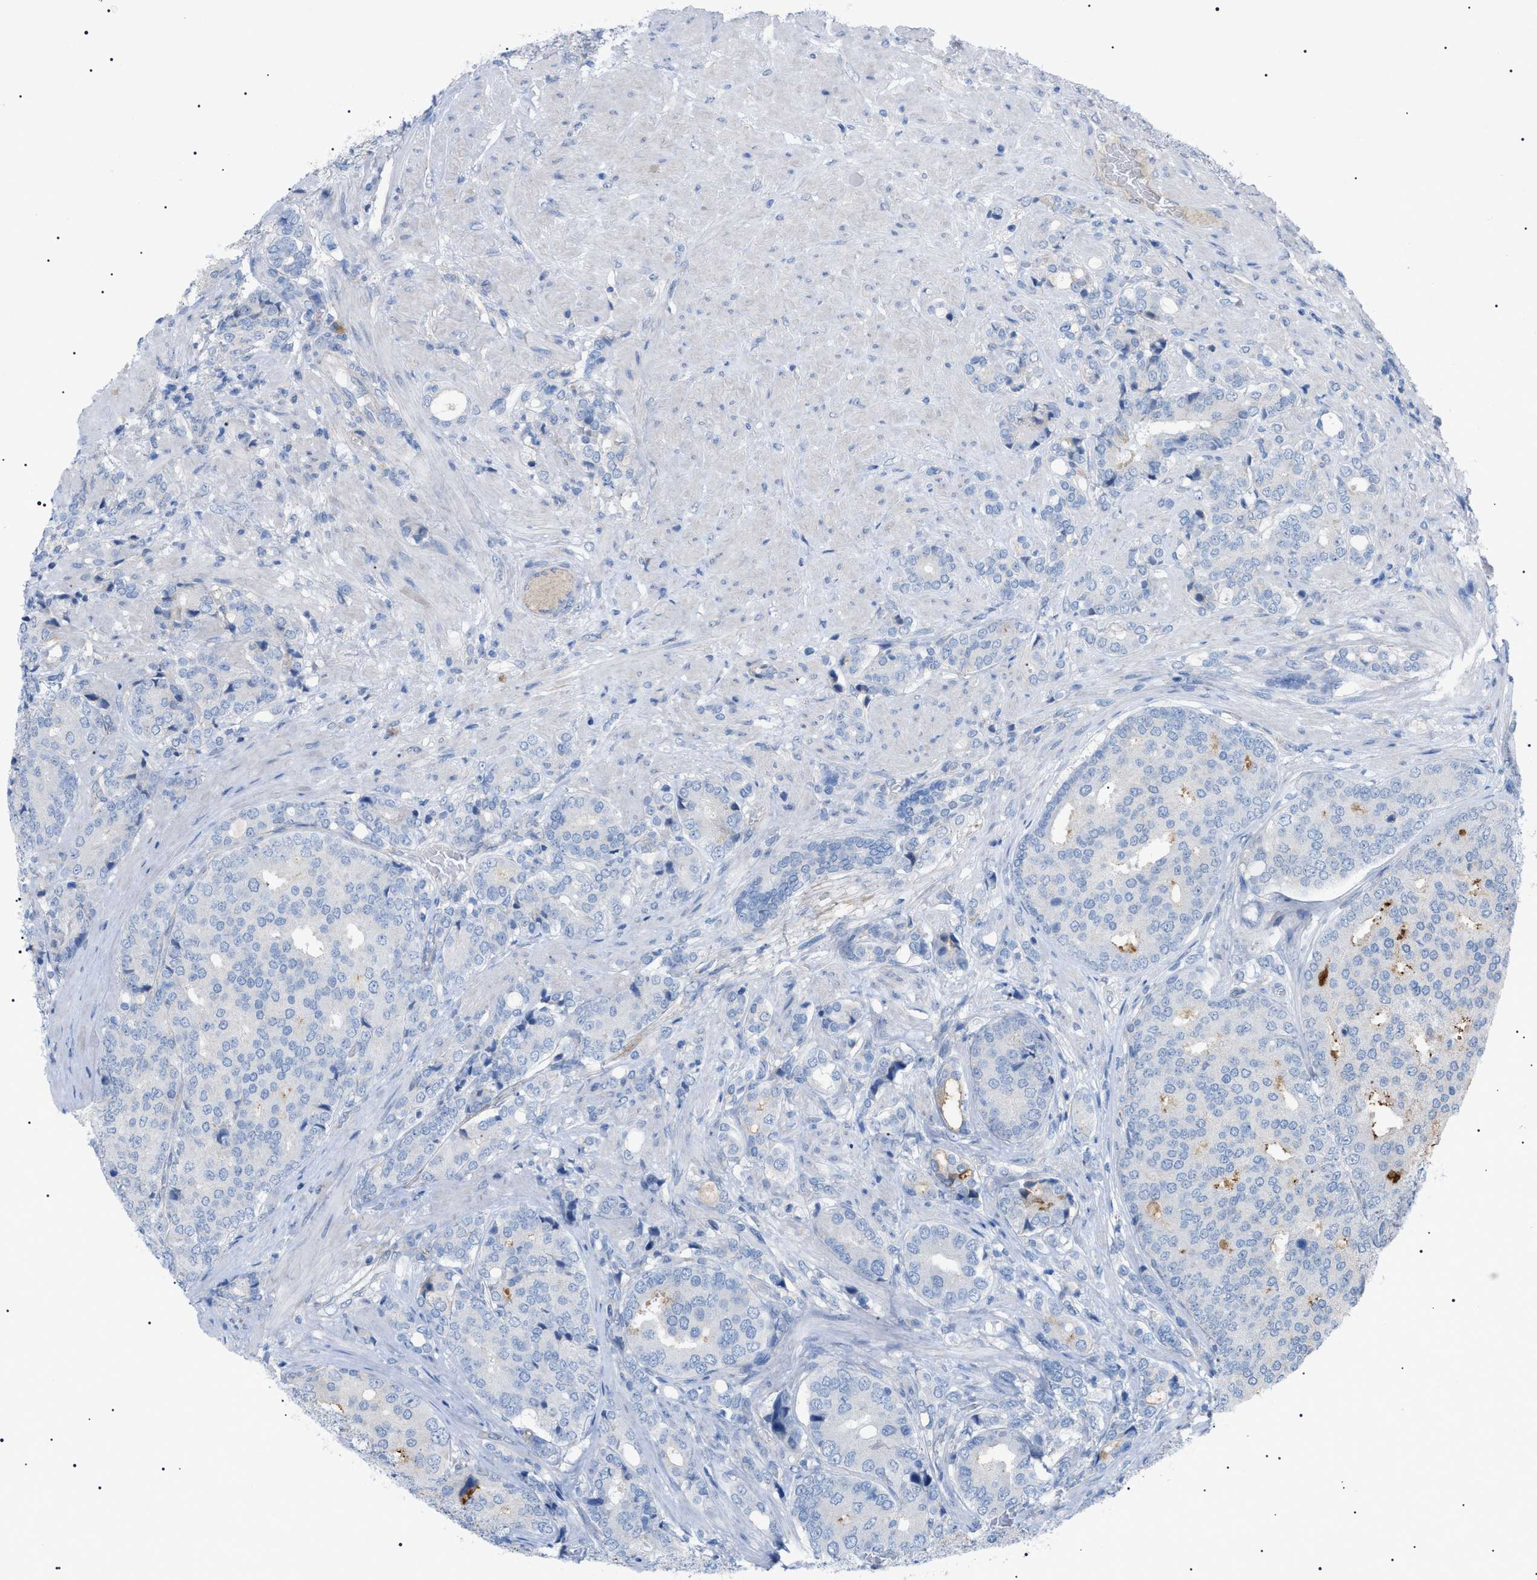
{"staining": {"intensity": "negative", "quantity": "none", "location": "none"}, "tissue": "prostate cancer", "cell_type": "Tumor cells", "image_type": "cancer", "snomed": [{"axis": "morphology", "description": "Adenocarcinoma, High grade"}, {"axis": "topography", "description": "Prostate"}], "caption": "High power microscopy micrograph of an immunohistochemistry (IHC) photomicrograph of prostate cancer, revealing no significant expression in tumor cells. (IHC, brightfield microscopy, high magnification).", "gene": "ADAMTS1", "patient": {"sex": "male", "age": 50}}